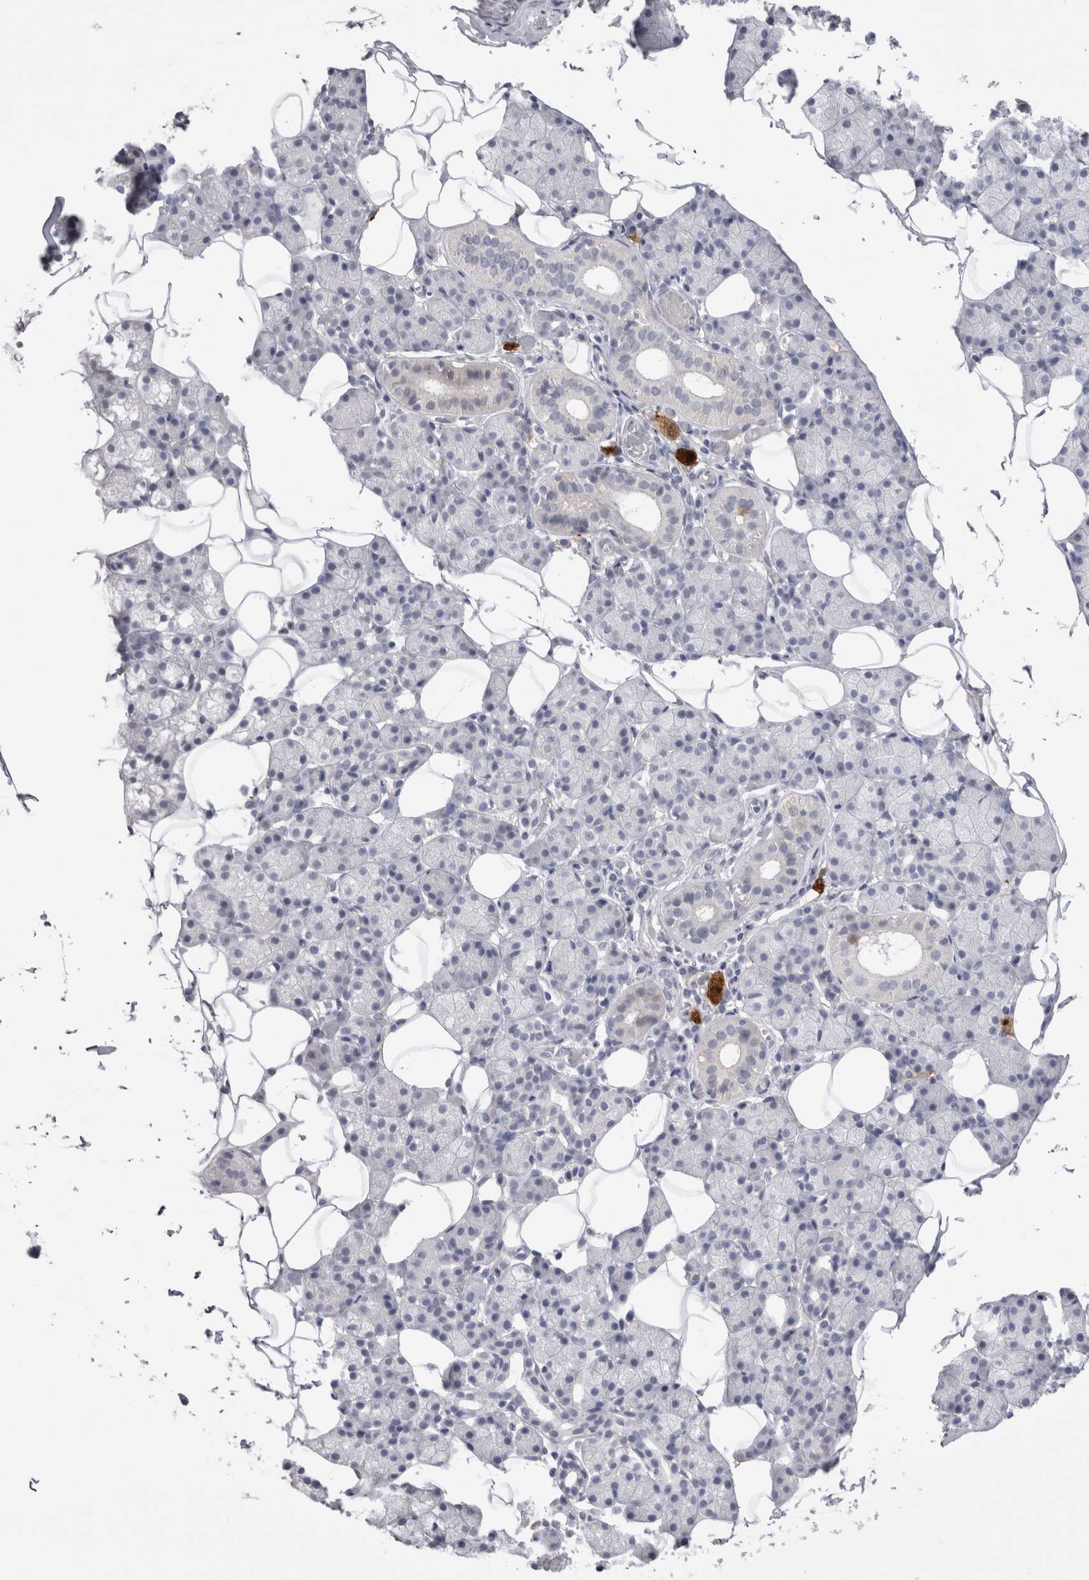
{"staining": {"intensity": "negative", "quantity": "none", "location": "none"}, "tissue": "salivary gland", "cell_type": "Glandular cells", "image_type": "normal", "snomed": [{"axis": "morphology", "description": "Normal tissue, NOS"}, {"axis": "topography", "description": "Salivary gland"}], "caption": "Immunohistochemistry histopathology image of benign salivary gland stained for a protein (brown), which reveals no expression in glandular cells.", "gene": "SUCNR1", "patient": {"sex": "female", "age": 33}}